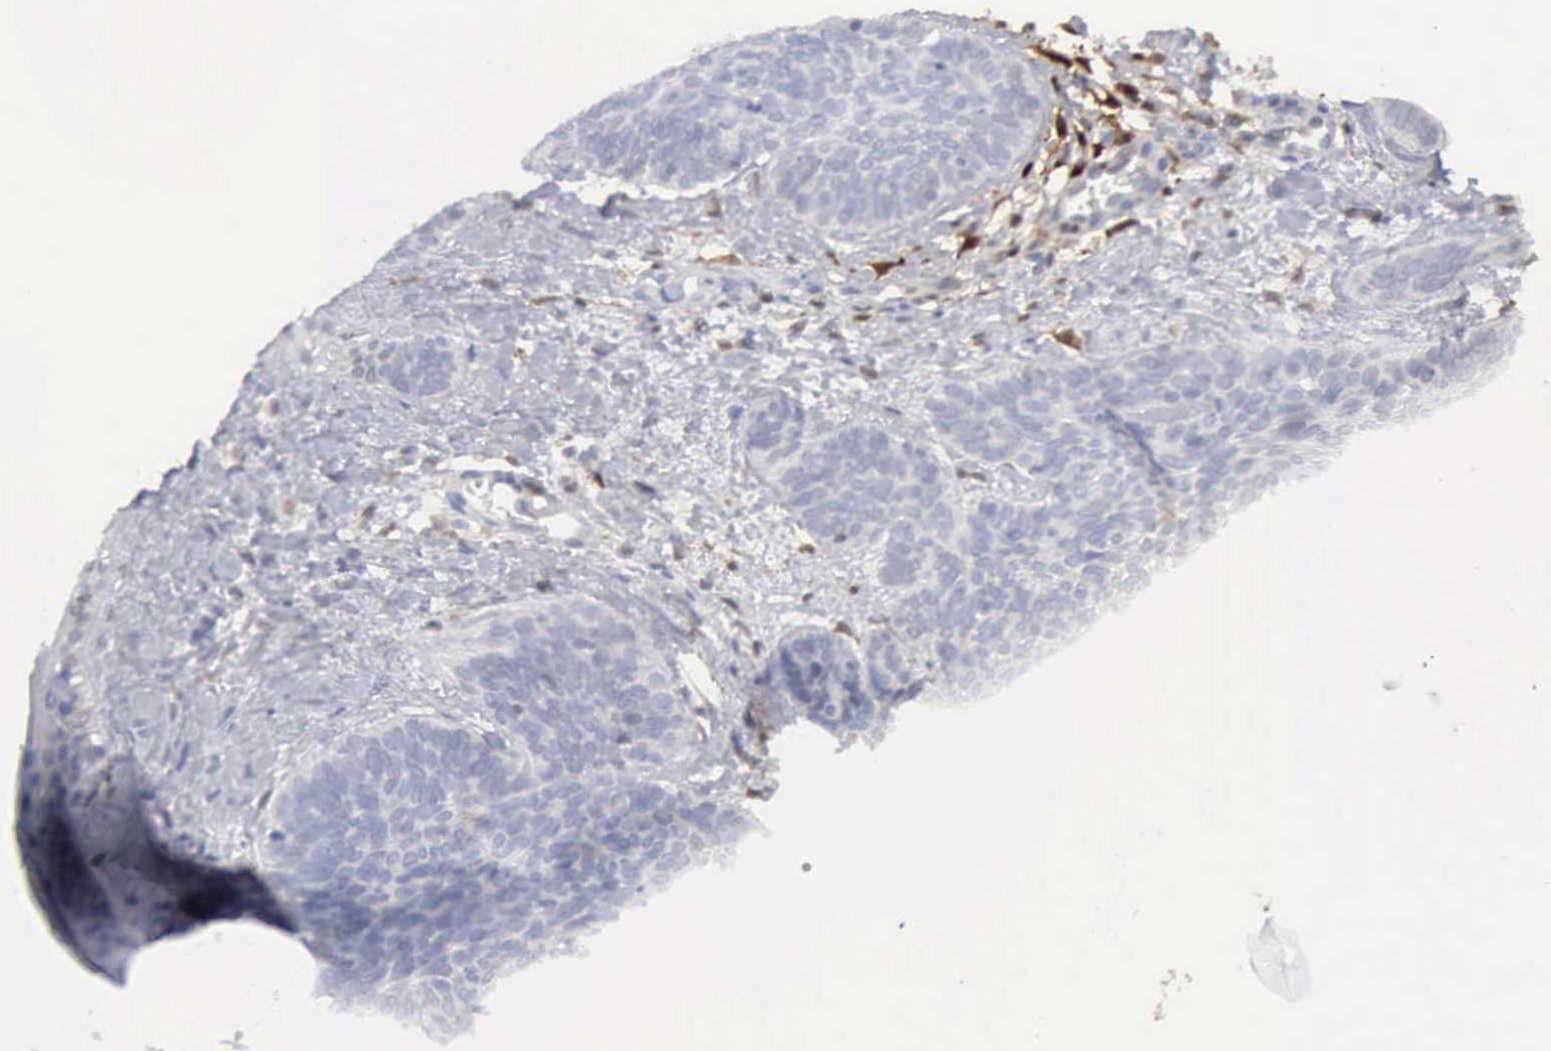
{"staining": {"intensity": "negative", "quantity": "none", "location": "none"}, "tissue": "skin cancer", "cell_type": "Tumor cells", "image_type": "cancer", "snomed": [{"axis": "morphology", "description": "Basal cell carcinoma"}, {"axis": "topography", "description": "Skin"}], "caption": "Tumor cells are negative for brown protein staining in skin cancer (basal cell carcinoma). The staining was performed using DAB (3,3'-diaminobenzidine) to visualize the protein expression in brown, while the nuclei were stained in blue with hematoxylin (Magnification: 20x).", "gene": "STAT1", "patient": {"sex": "female", "age": 81}}